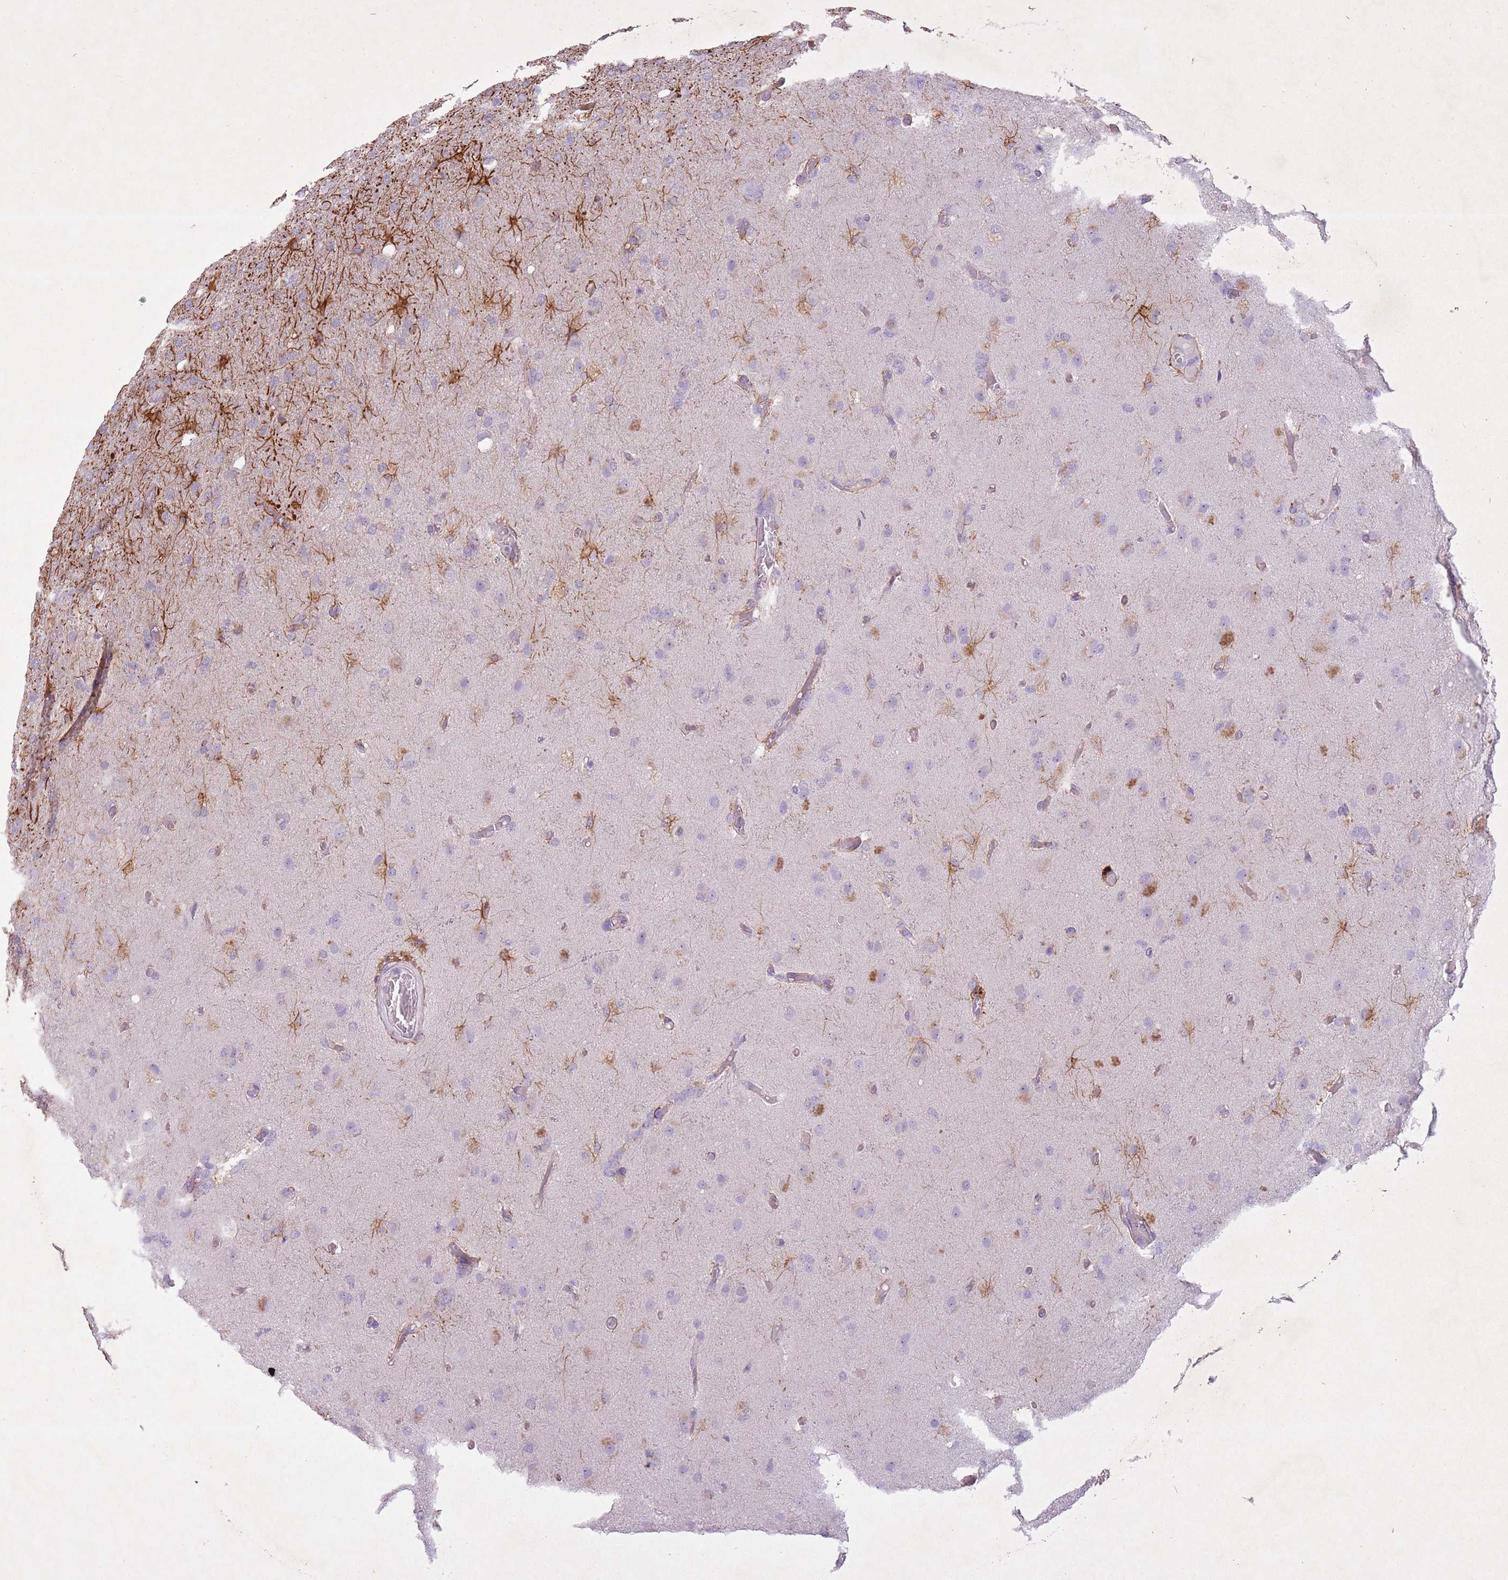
{"staining": {"intensity": "negative", "quantity": "none", "location": "none"}, "tissue": "glioma", "cell_type": "Tumor cells", "image_type": "cancer", "snomed": [{"axis": "morphology", "description": "Glioma, malignant, High grade"}, {"axis": "topography", "description": "Brain"}], "caption": "Histopathology image shows no significant protein positivity in tumor cells of malignant high-grade glioma.", "gene": "FAM43B", "patient": {"sex": "female", "age": 74}}